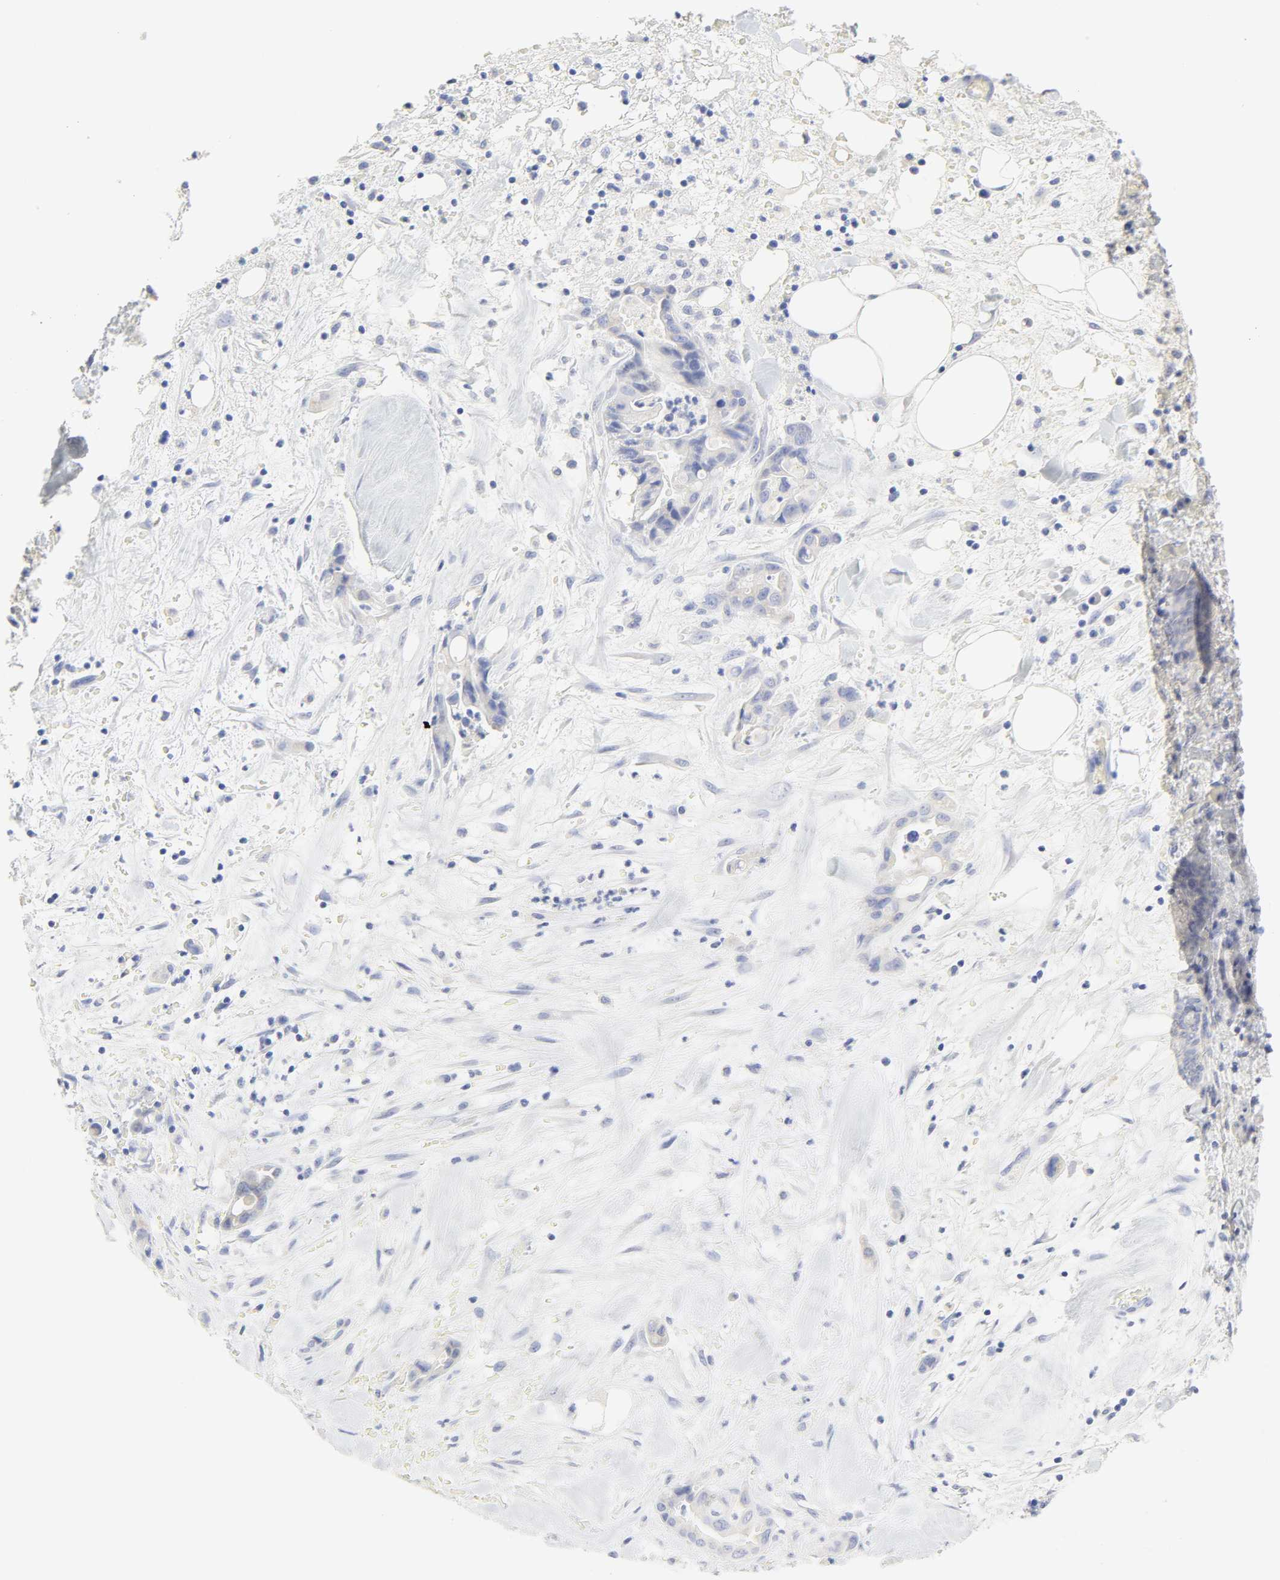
{"staining": {"intensity": "negative", "quantity": "none", "location": "none"}, "tissue": "liver cancer", "cell_type": "Tumor cells", "image_type": "cancer", "snomed": [{"axis": "morphology", "description": "Cholangiocarcinoma"}, {"axis": "topography", "description": "Liver"}], "caption": "Immunohistochemistry micrograph of neoplastic tissue: human liver cancer stained with DAB shows no significant protein positivity in tumor cells. (Immunohistochemistry, brightfield microscopy, high magnification).", "gene": "SLCO1B3", "patient": {"sex": "female", "age": 68}}